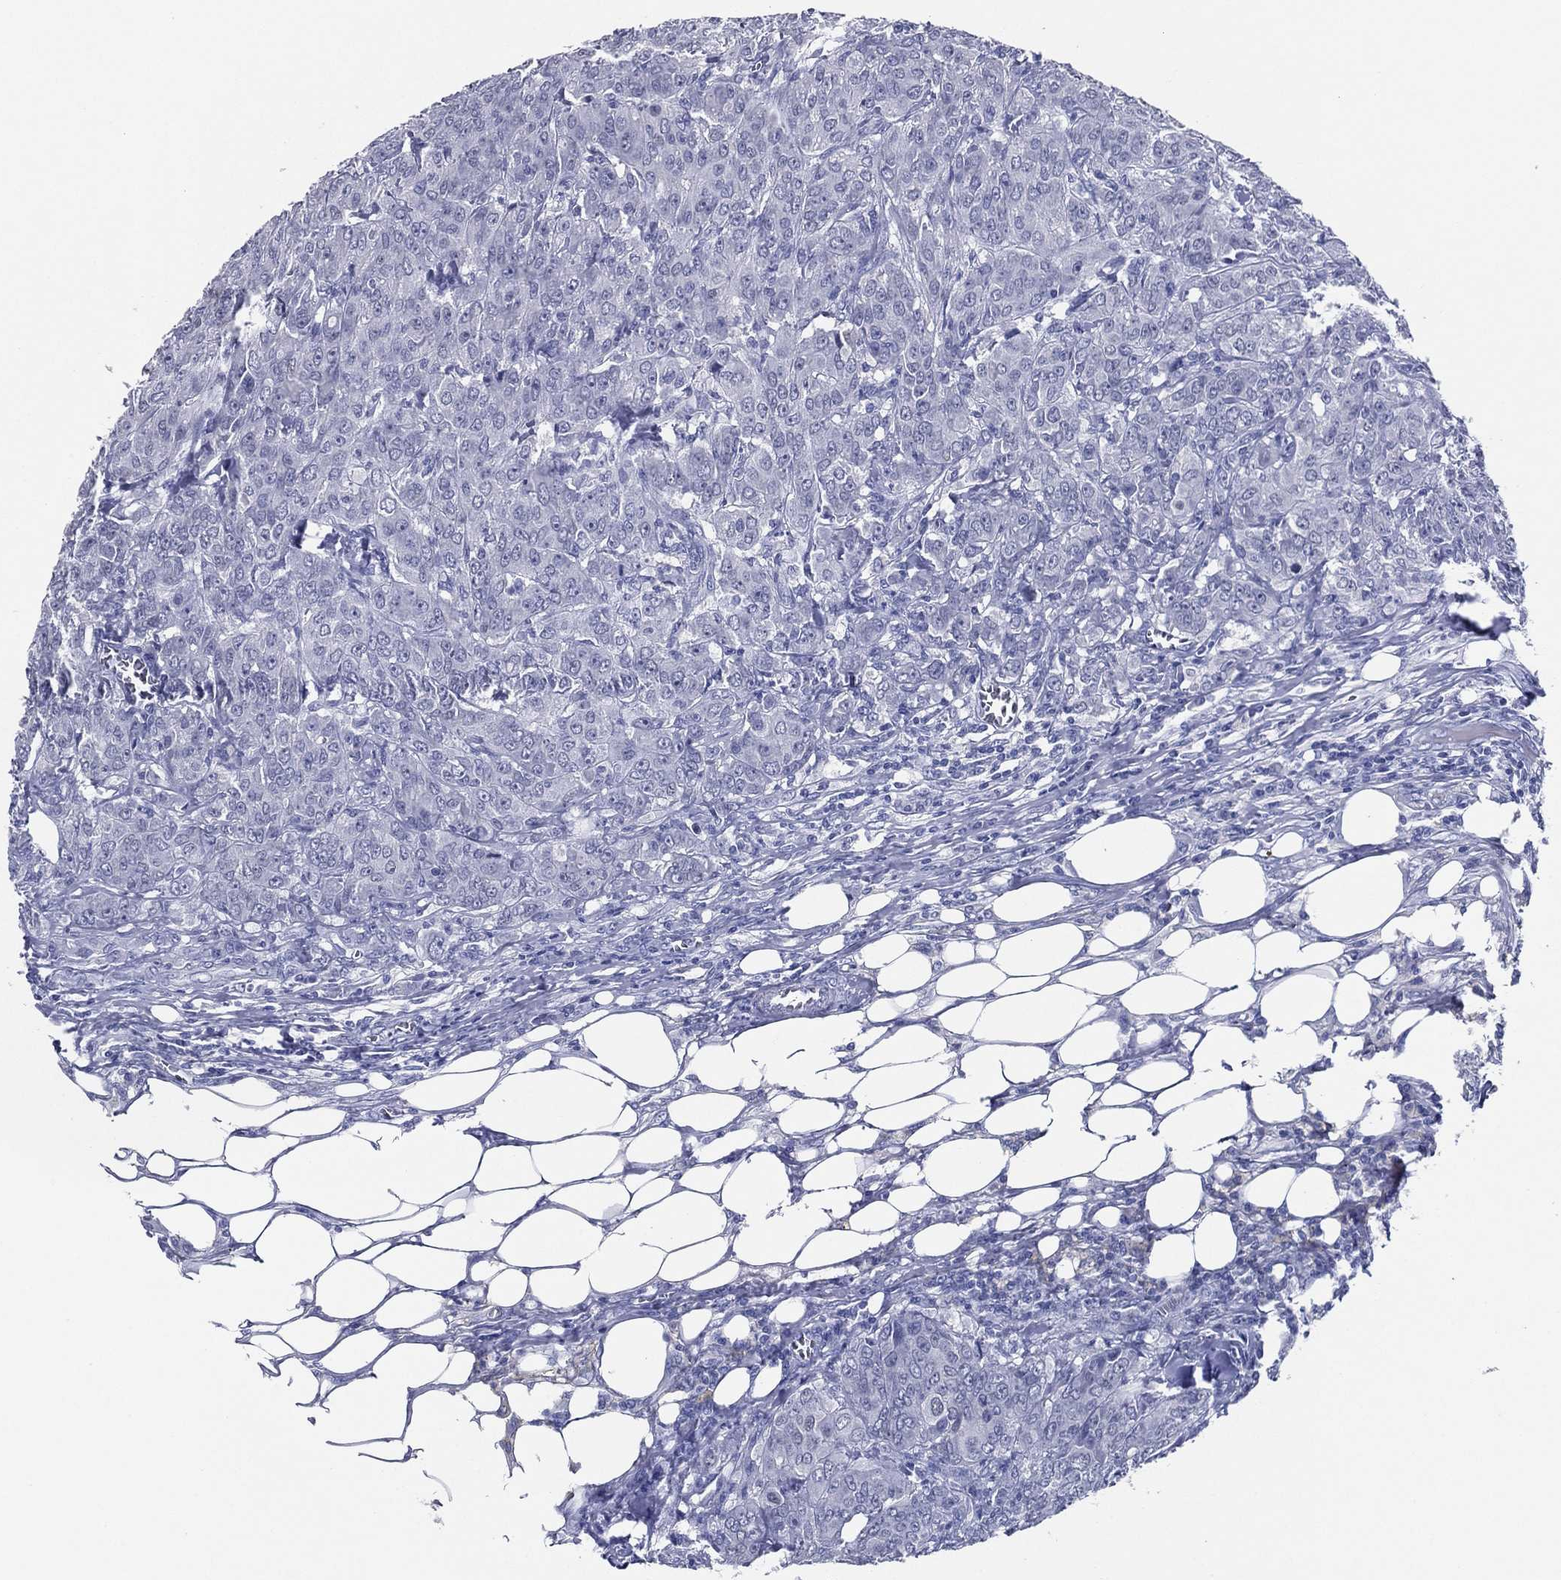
{"staining": {"intensity": "weak", "quantity": "<25%", "location": "nuclear"}, "tissue": "breast cancer", "cell_type": "Tumor cells", "image_type": "cancer", "snomed": [{"axis": "morphology", "description": "Duct carcinoma"}, {"axis": "topography", "description": "Breast"}], "caption": "An IHC histopathology image of breast cancer (intraductal carcinoma) is shown. There is no staining in tumor cells of breast cancer (intraductal carcinoma).", "gene": "TFAP2A", "patient": {"sex": "female", "age": 43}}